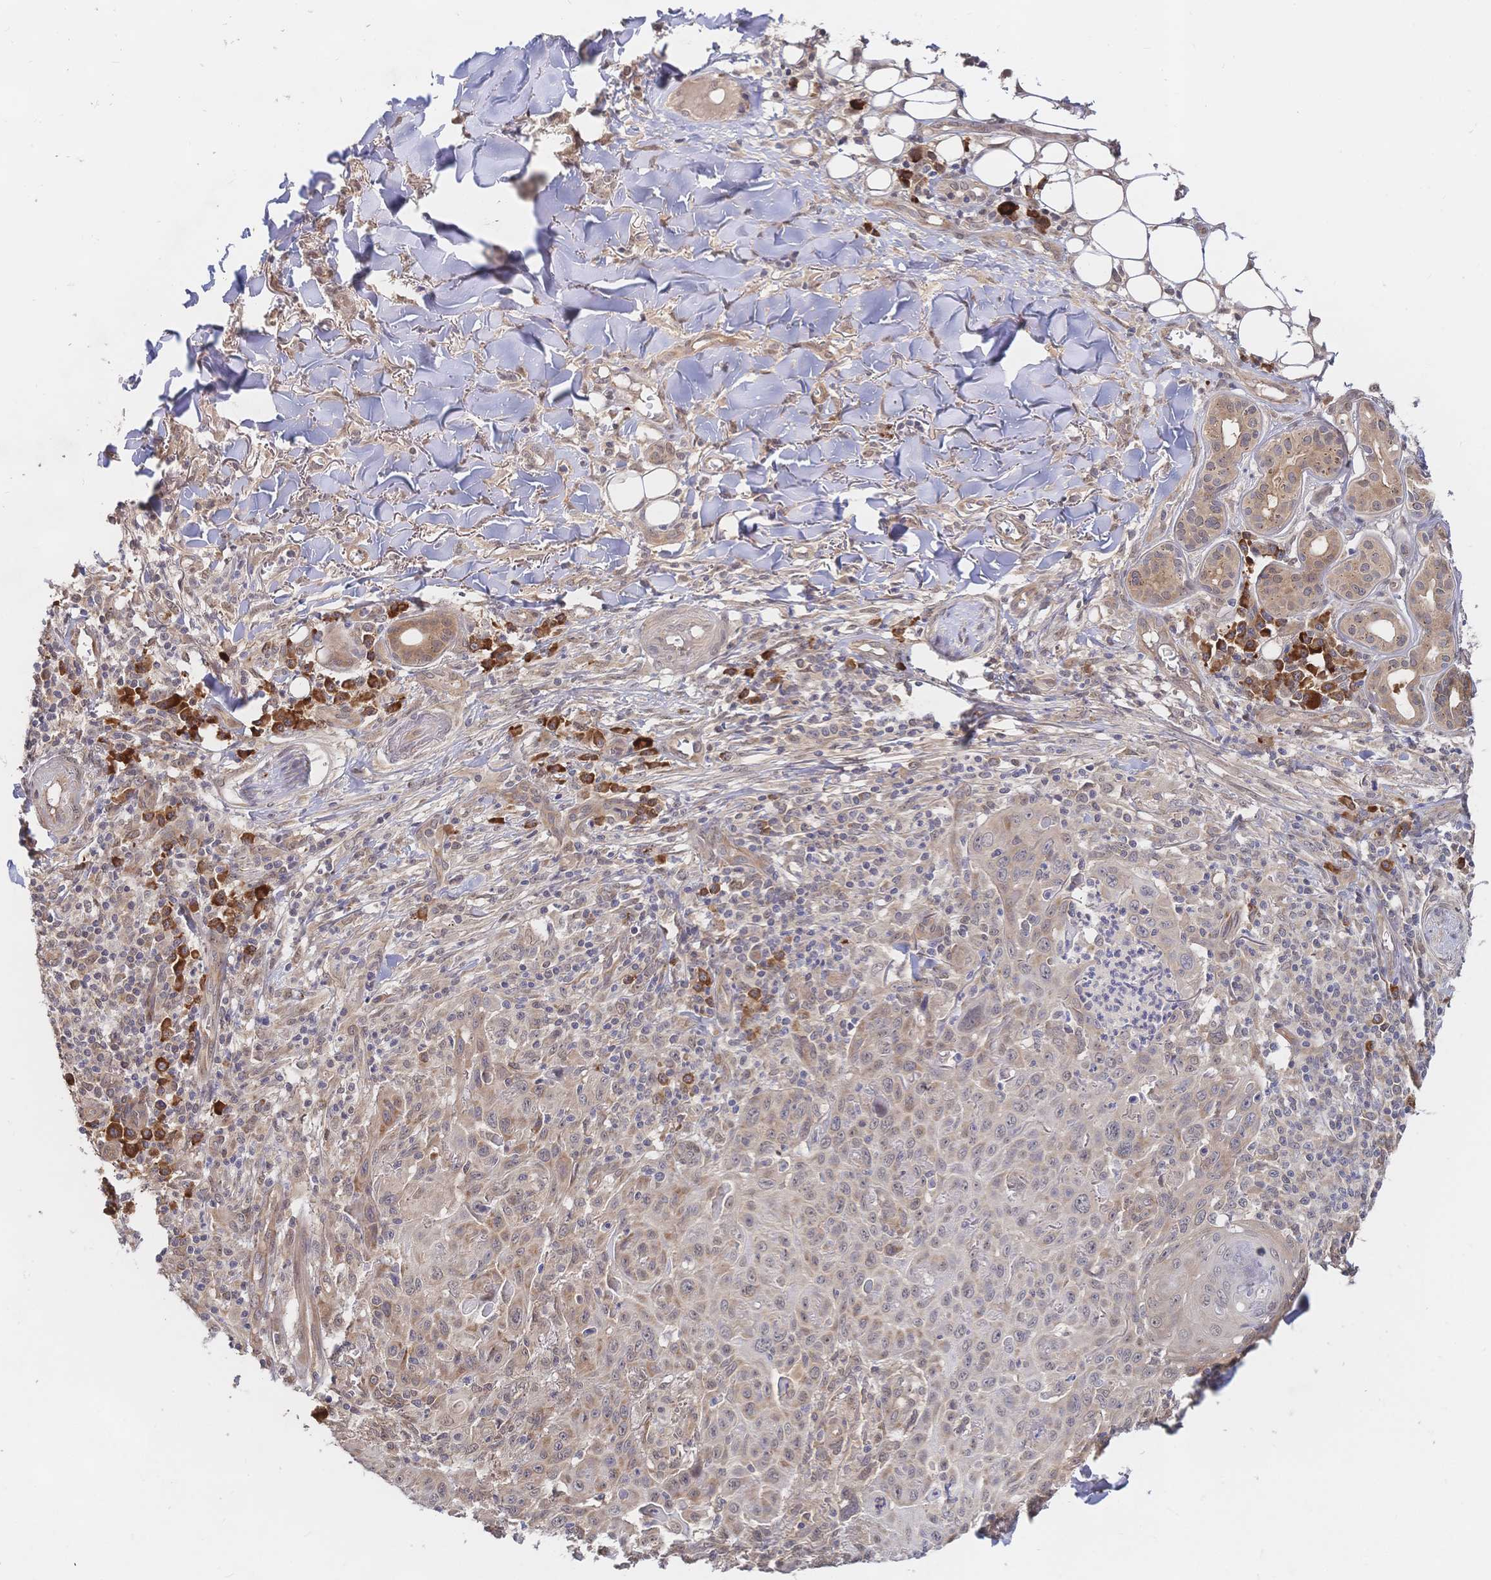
{"staining": {"intensity": "weak", "quantity": "<25%", "location": "cytoplasmic/membranous"}, "tissue": "skin cancer", "cell_type": "Tumor cells", "image_type": "cancer", "snomed": [{"axis": "morphology", "description": "Squamous cell carcinoma, NOS"}, {"axis": "topography", "description": "Skin"}], "caption": "Immunohistochemistry photomicrograph of neoplastic tissue: squamous cell carcinoma (skin) stained with DAB exhibits no significant protein positivity in tumor cells. The staining is performed using DAB brown chromogen with nuclei counter-stained in using hematoxylin.", "gene": "LMO4", "patient": {"sex": "male", "age": 75}}